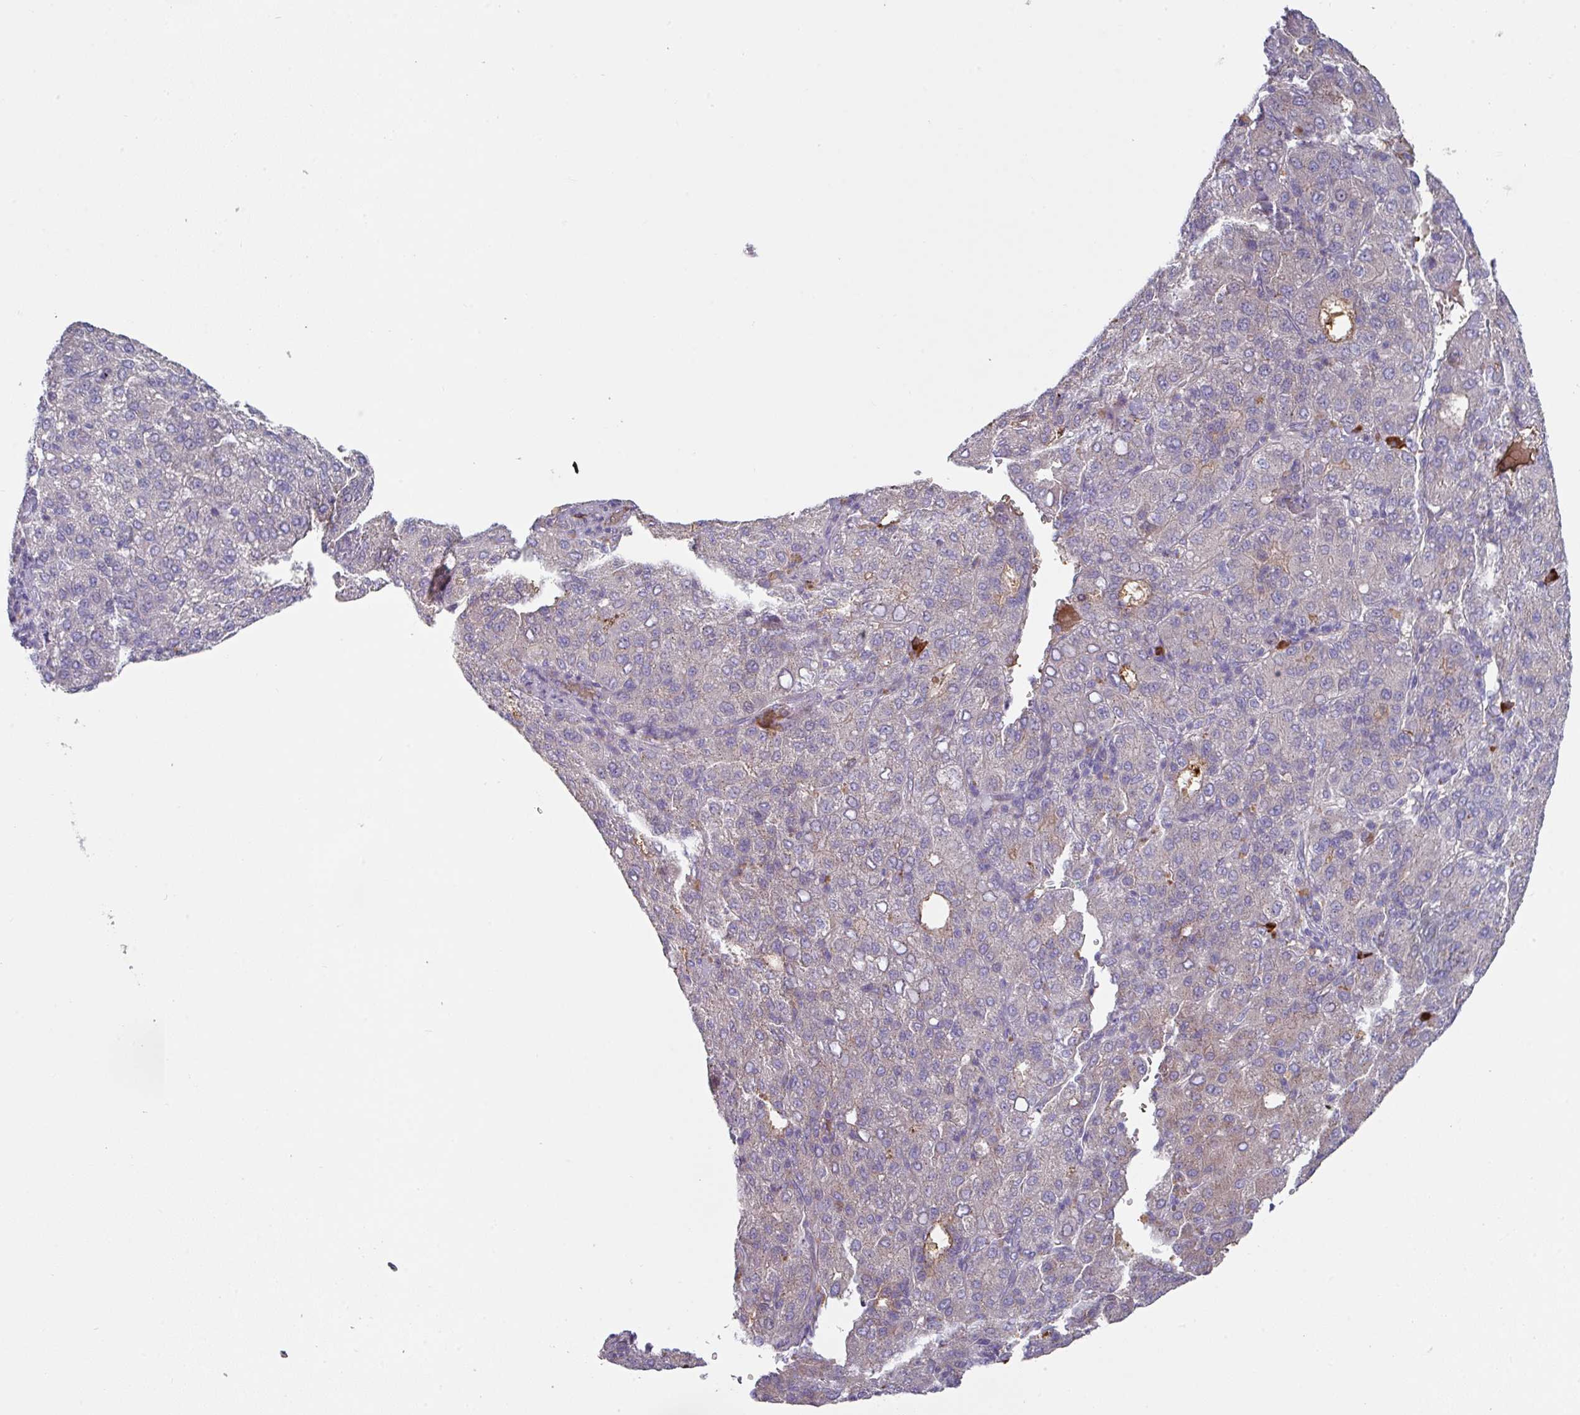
{"staining": {"intensity": "negative", "quantity": "none", "location": "none"}, "tissue": "liver cancer", "cell_type": "Tumor cells", "image_type": "cancer", "snomed": [{"axis": "morphology", "description": "Carcinoma, Hepatocellular, NOS"}, {"axis": "topography", "description": "Liver"}], "caption": "An immunohistochemistry histopathology image of liver cancer is shown. There is no staining in tumor cells of liver cancer.", "gene": "IL4R", "patient": {"sex": "male", "age": 65}}